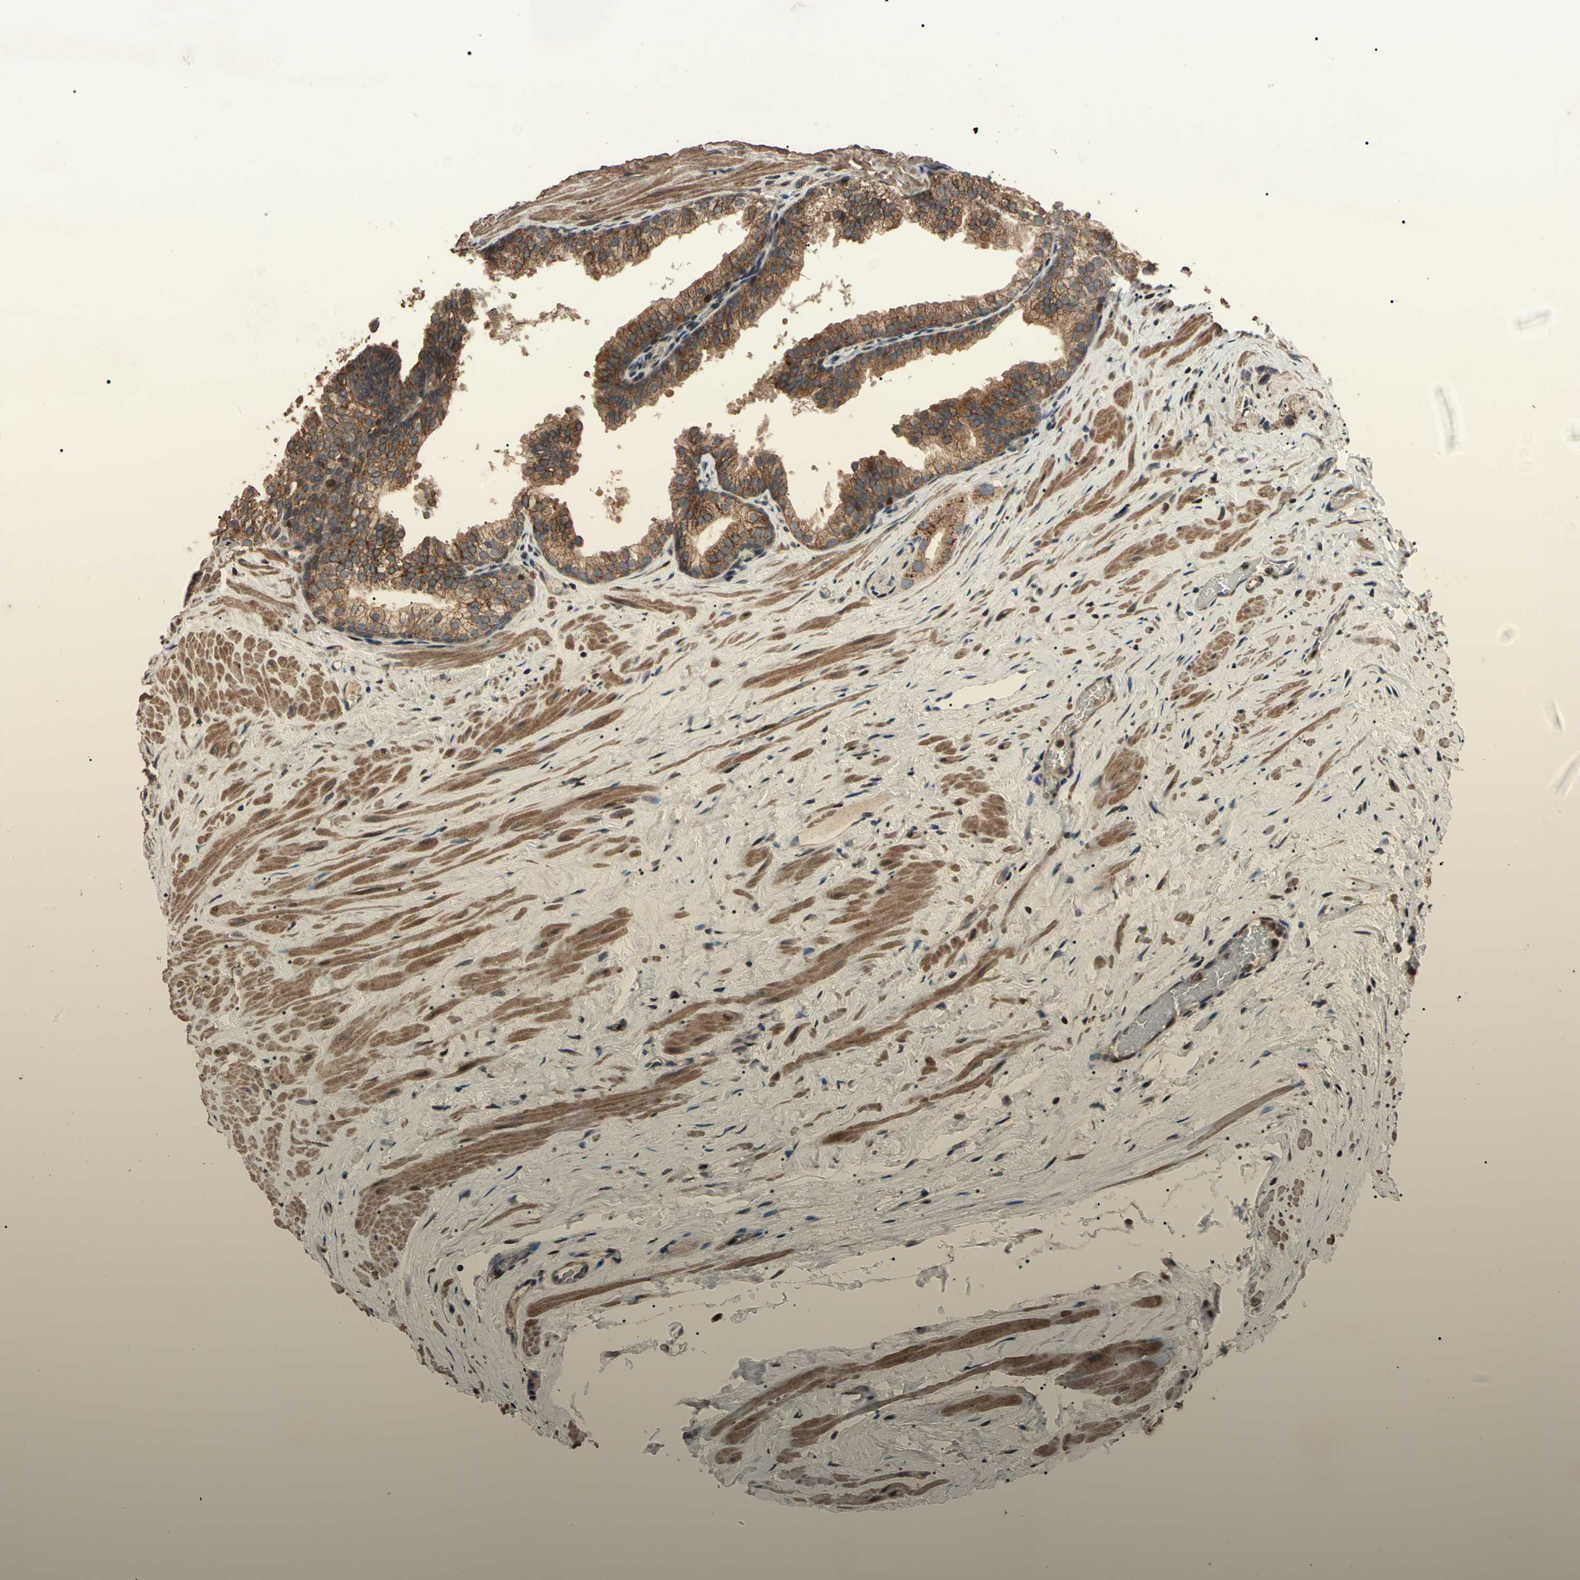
{"staining": {"intensity": "moderate", "quantity": ">75%", "location": "cytoplasmic/membranous"}, "tissue": "prostate cancer", "cell_type": "Tumor cells", "image_type": "cancer", "snomed": [{"axis": "morphology", "description": "Adenocarcinoma, Low grade"}, {"axis": "topography", "description": "Prostate"}], "caption": "Moderate cytoplasmic/membranous staining for a protein is appreciated in approximately >75% of tumor cells of adenocarcinoma (low-grade) (prostate) using immunohistochemistry.", "gene": "TNFRSF1A", "patient": {"sex": "male", "age": 59}}